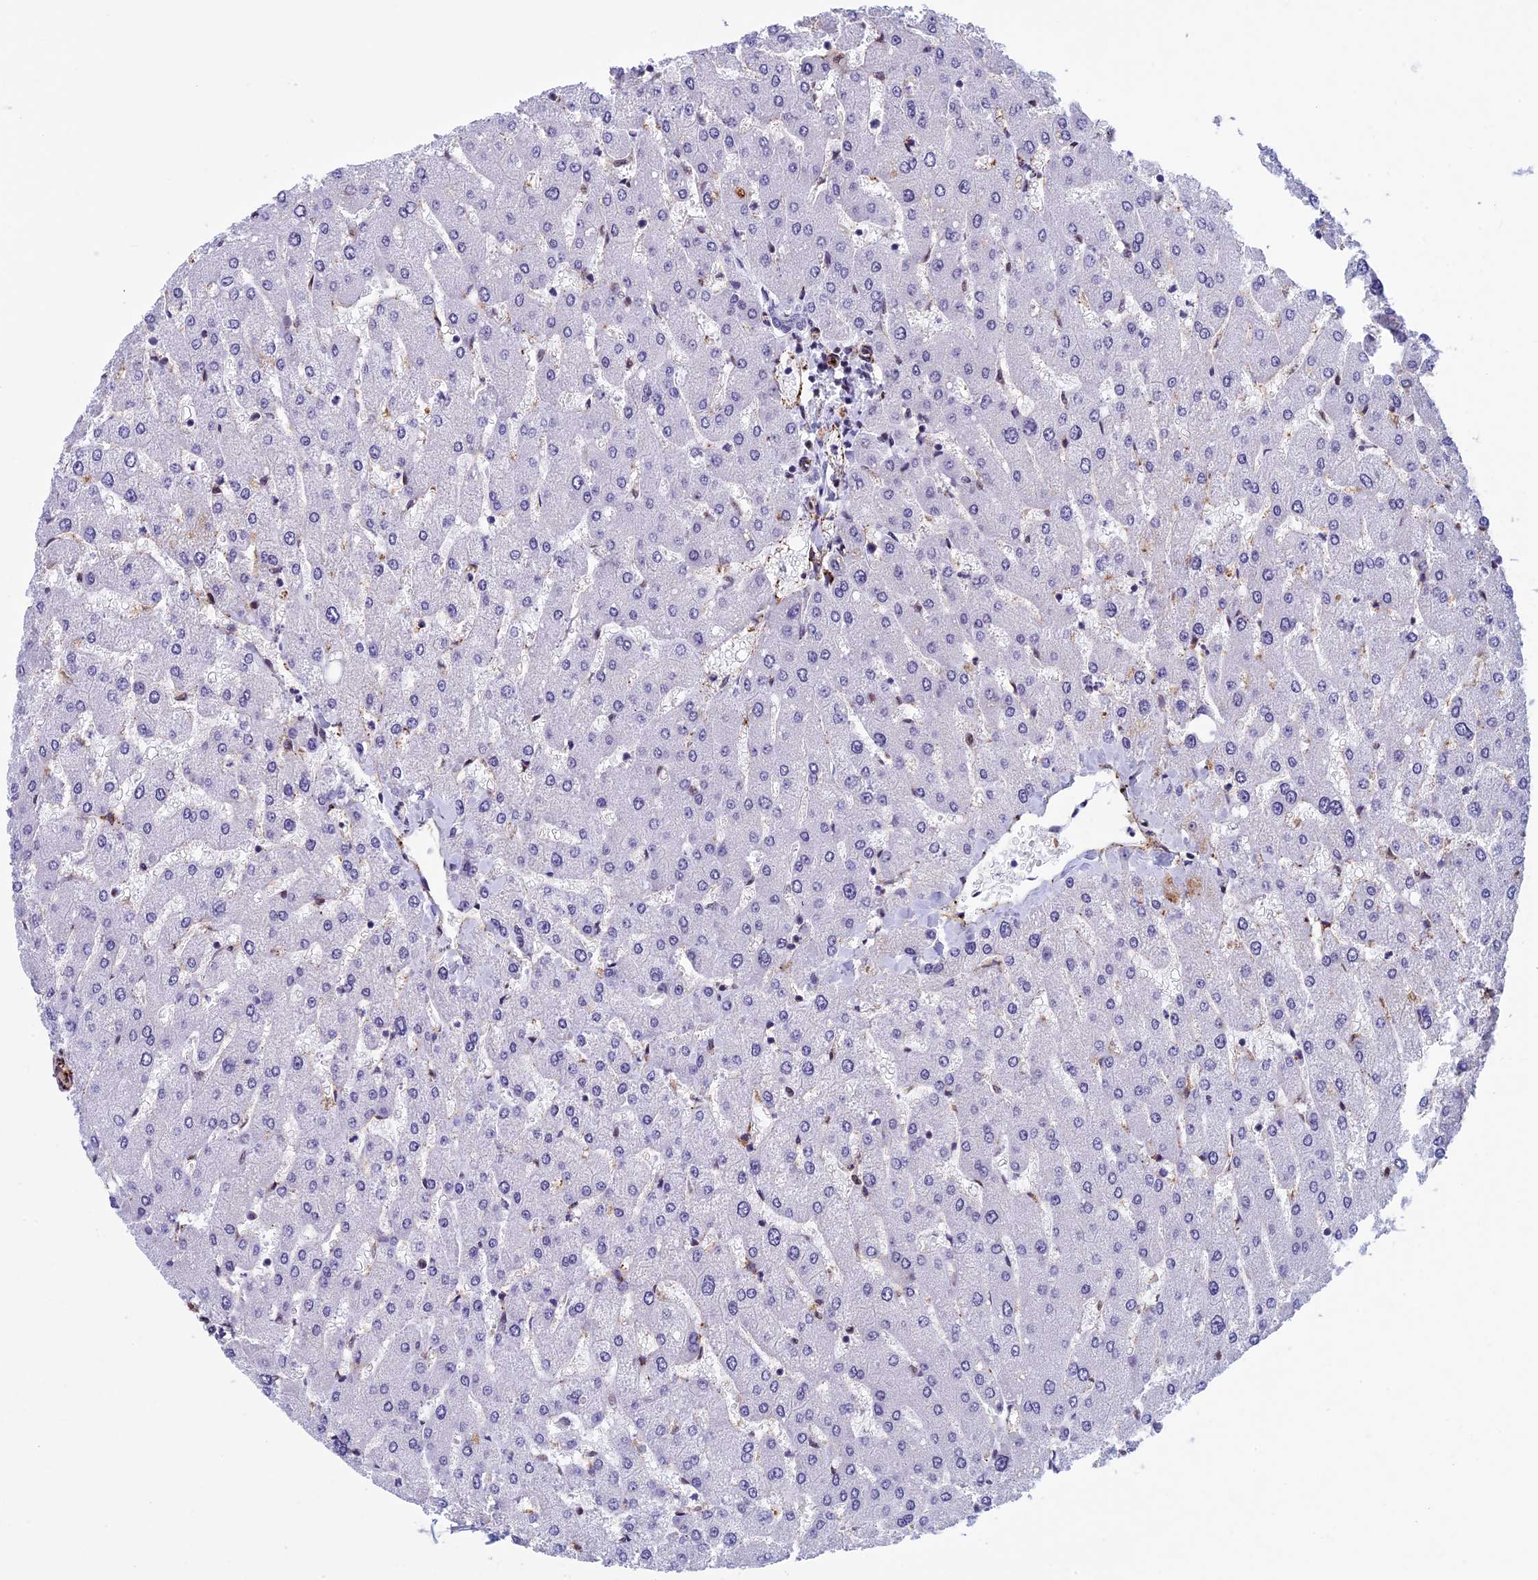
{"staining": {"intensity": "negative", "quantity": "none", "location": "none"}, "tissue": "liver", "cell_type": "Cholangiocytes", "image_type": "normal", "snomed": [{"axis": "morphology", "description": "Normal tissue, NOS"}, {"axis": "topography", "description": "Liver"}], "caption": "IHC histopathology image of benign liver: human liver stained with DAB displays no significant protein staining in cholangiocytes. (DAB (3,3'-diaminobenzidine) immunohistochemistry, high magnification).", "gene": "NIPBL", "patient": {"sex": "male", "age": 55}}